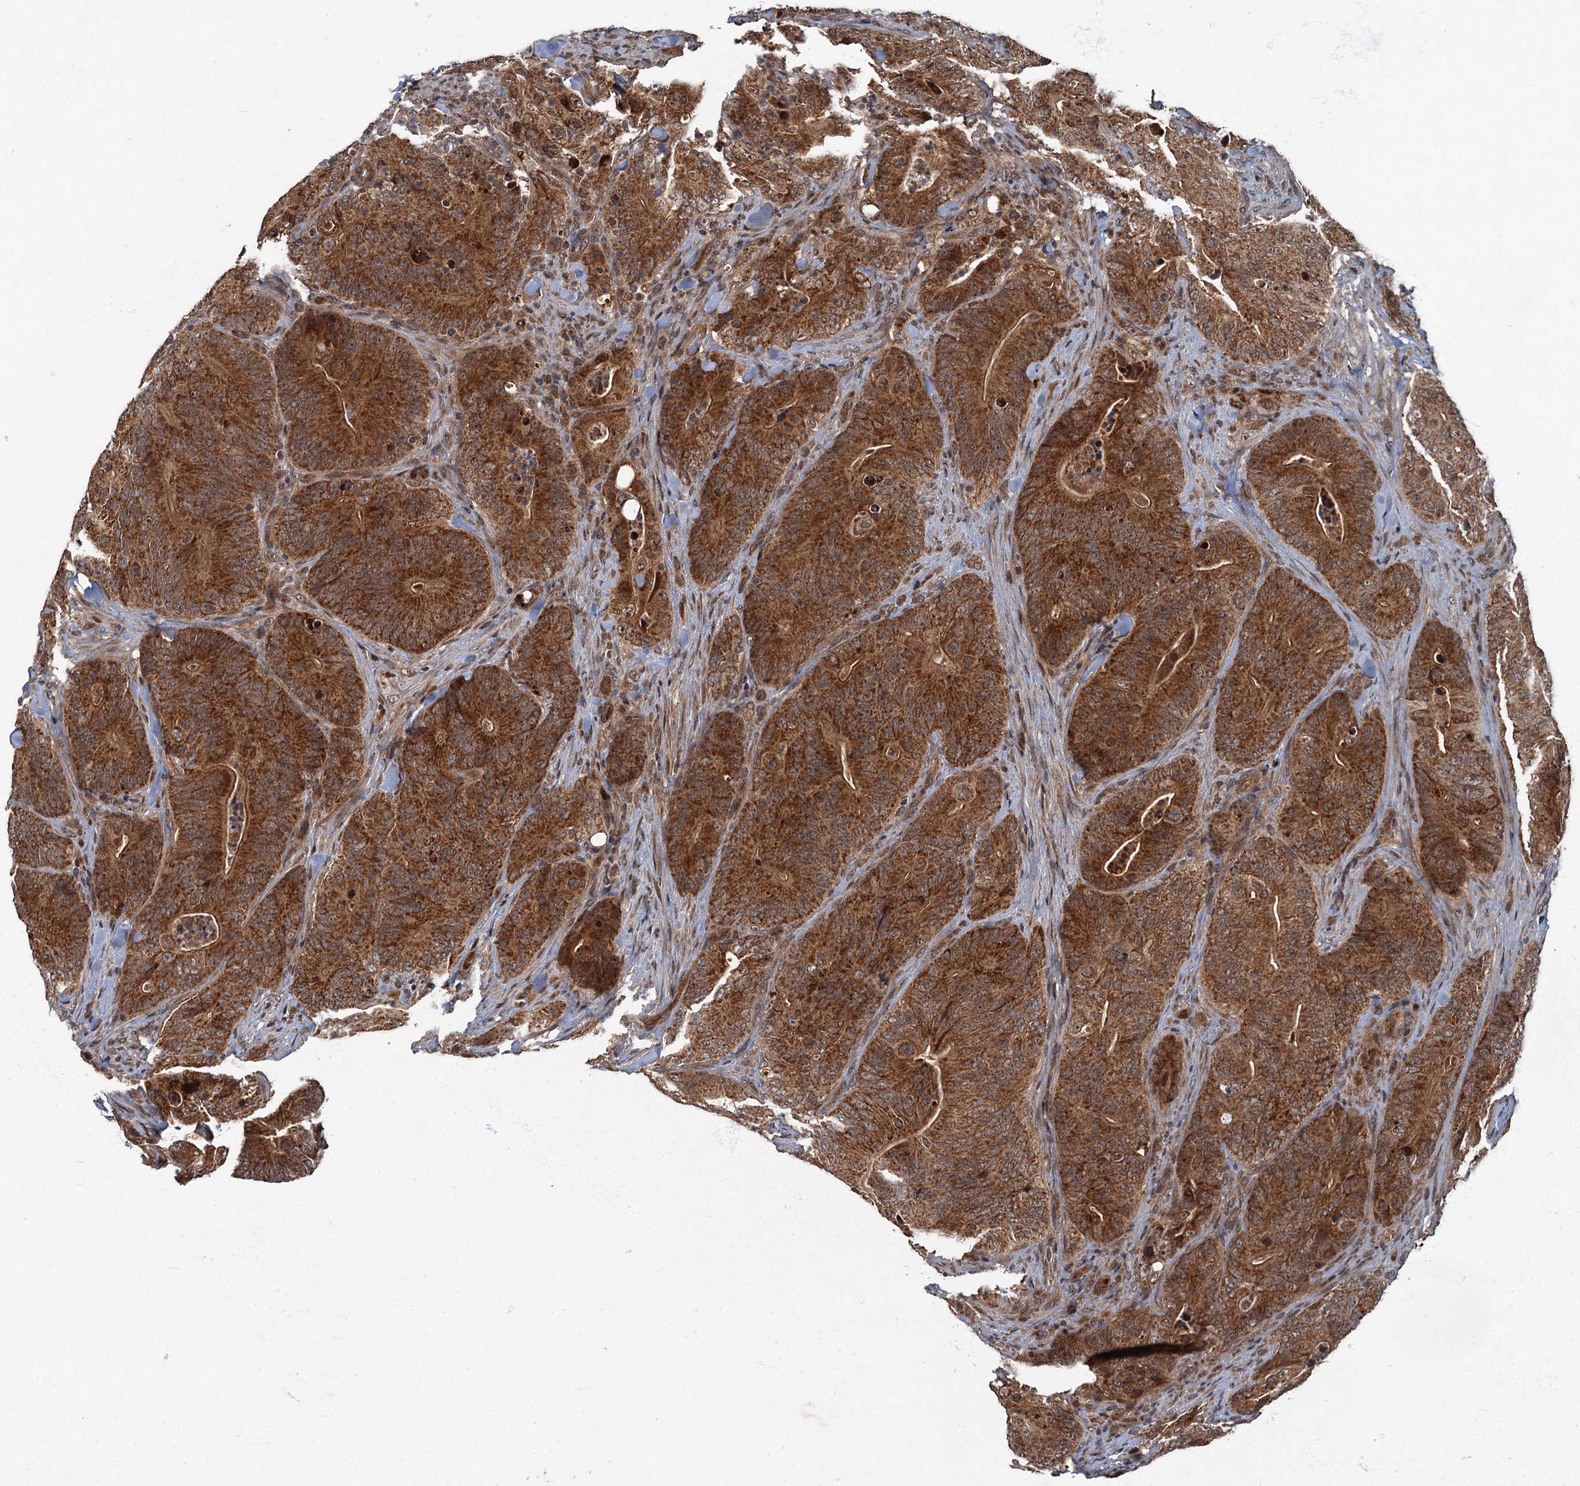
{"staining": {"intensity": "strong", "quantity": ">75%", "location": "cytoplasmic/membranous"}, "tissue": "colorectal cancer", "cell_type": "Tumor cells", "image_type": "cancer", "snomed": [{"axis": "morphology", "description": "Normal tissue, NOS"}, {"axis": "topography", "description": "Colon"}], "caption": "Tumor cells exhibit high levels of strong cytoplasmic/membranous positivity in approximately >75% of cells in colorectal cancer.", "gene": "SLC11A2", "patient": {"sex": "female", "age": 82}}